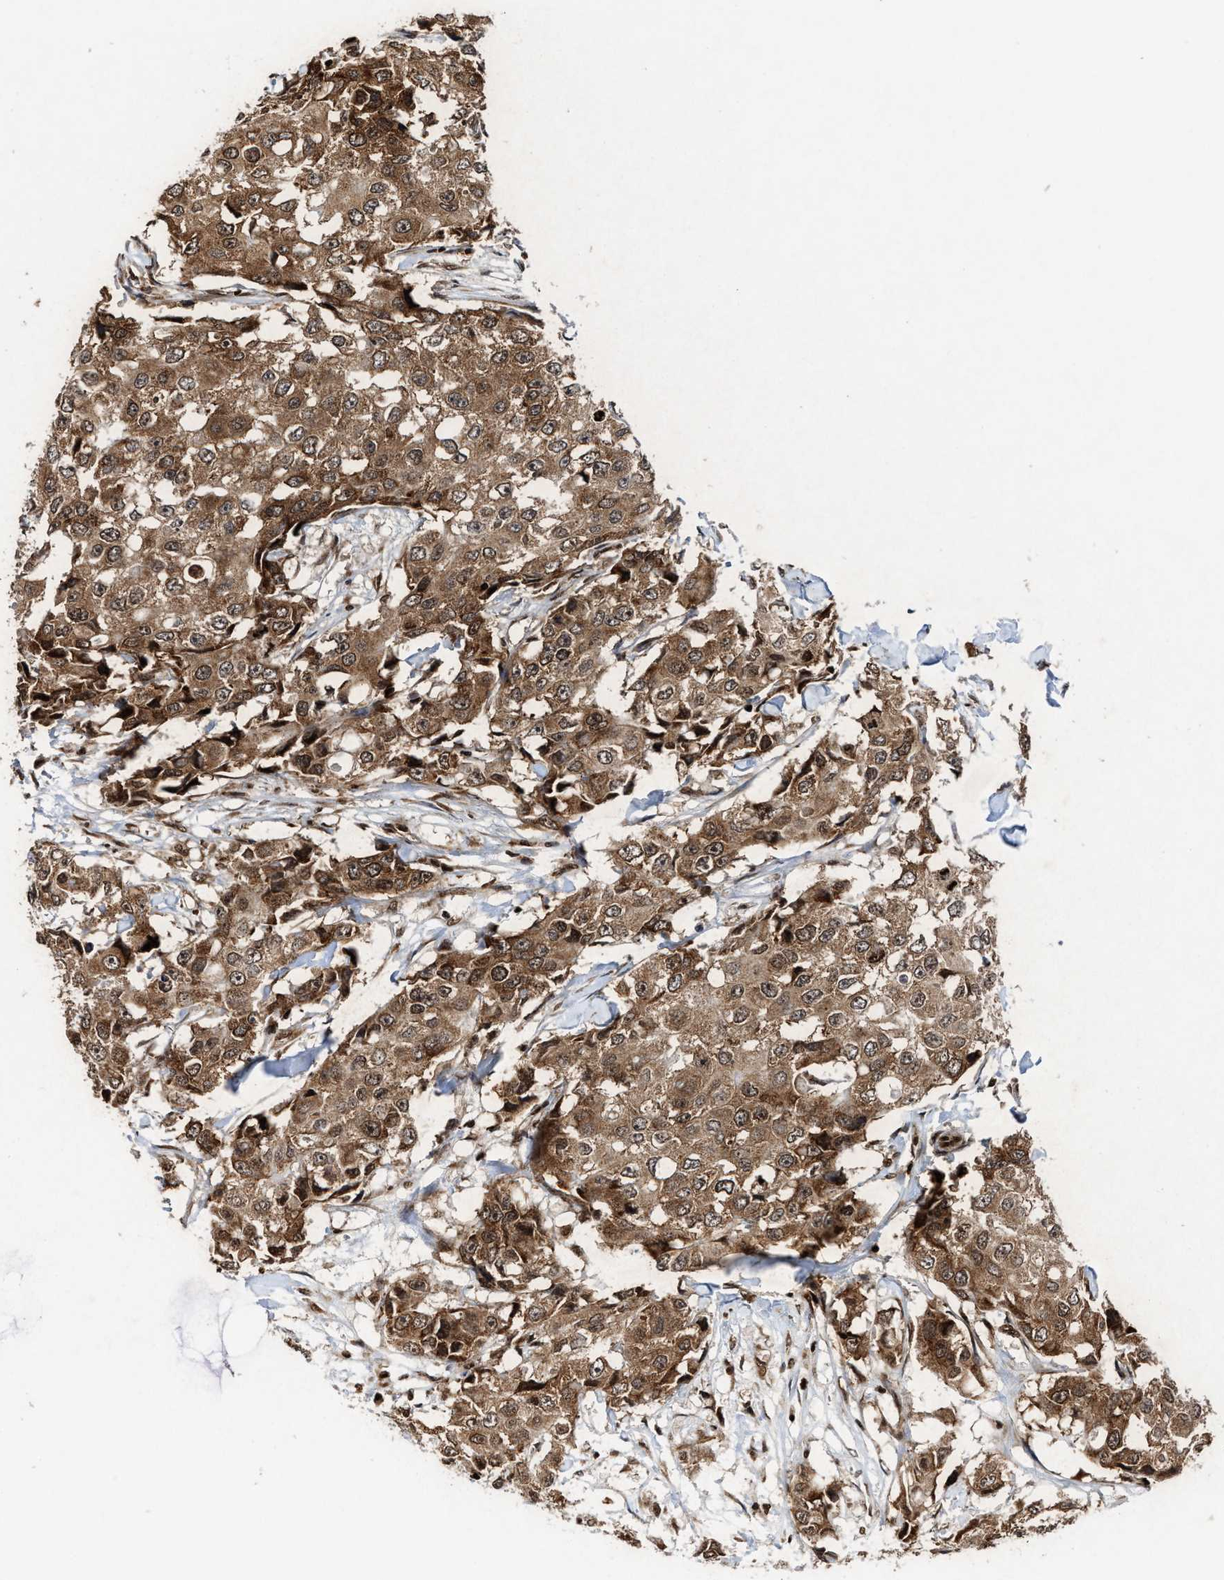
{"staining": {"intensity": "moderate", "quantity": ">75%", "location": "cytoplasmic/membranous,nuclear"}, "tissue": "breast cancer", "cell_type": "Tumor cells", "image_type": "cancer", "snomed": [{"axis": "morphology", "description": "Duct carcinoma"}, {"axis": "topography", "description": "Breast"}], "caption": "High-power microscopy captured an IHC micrograph of breast intraductal carcinoma, revealing moderate cytoplasmic/membranous and nuclear positivity in about >75% of tumor cells.", "gene": "ALYREF", "patient": {"sex": "female", "age": 27}}